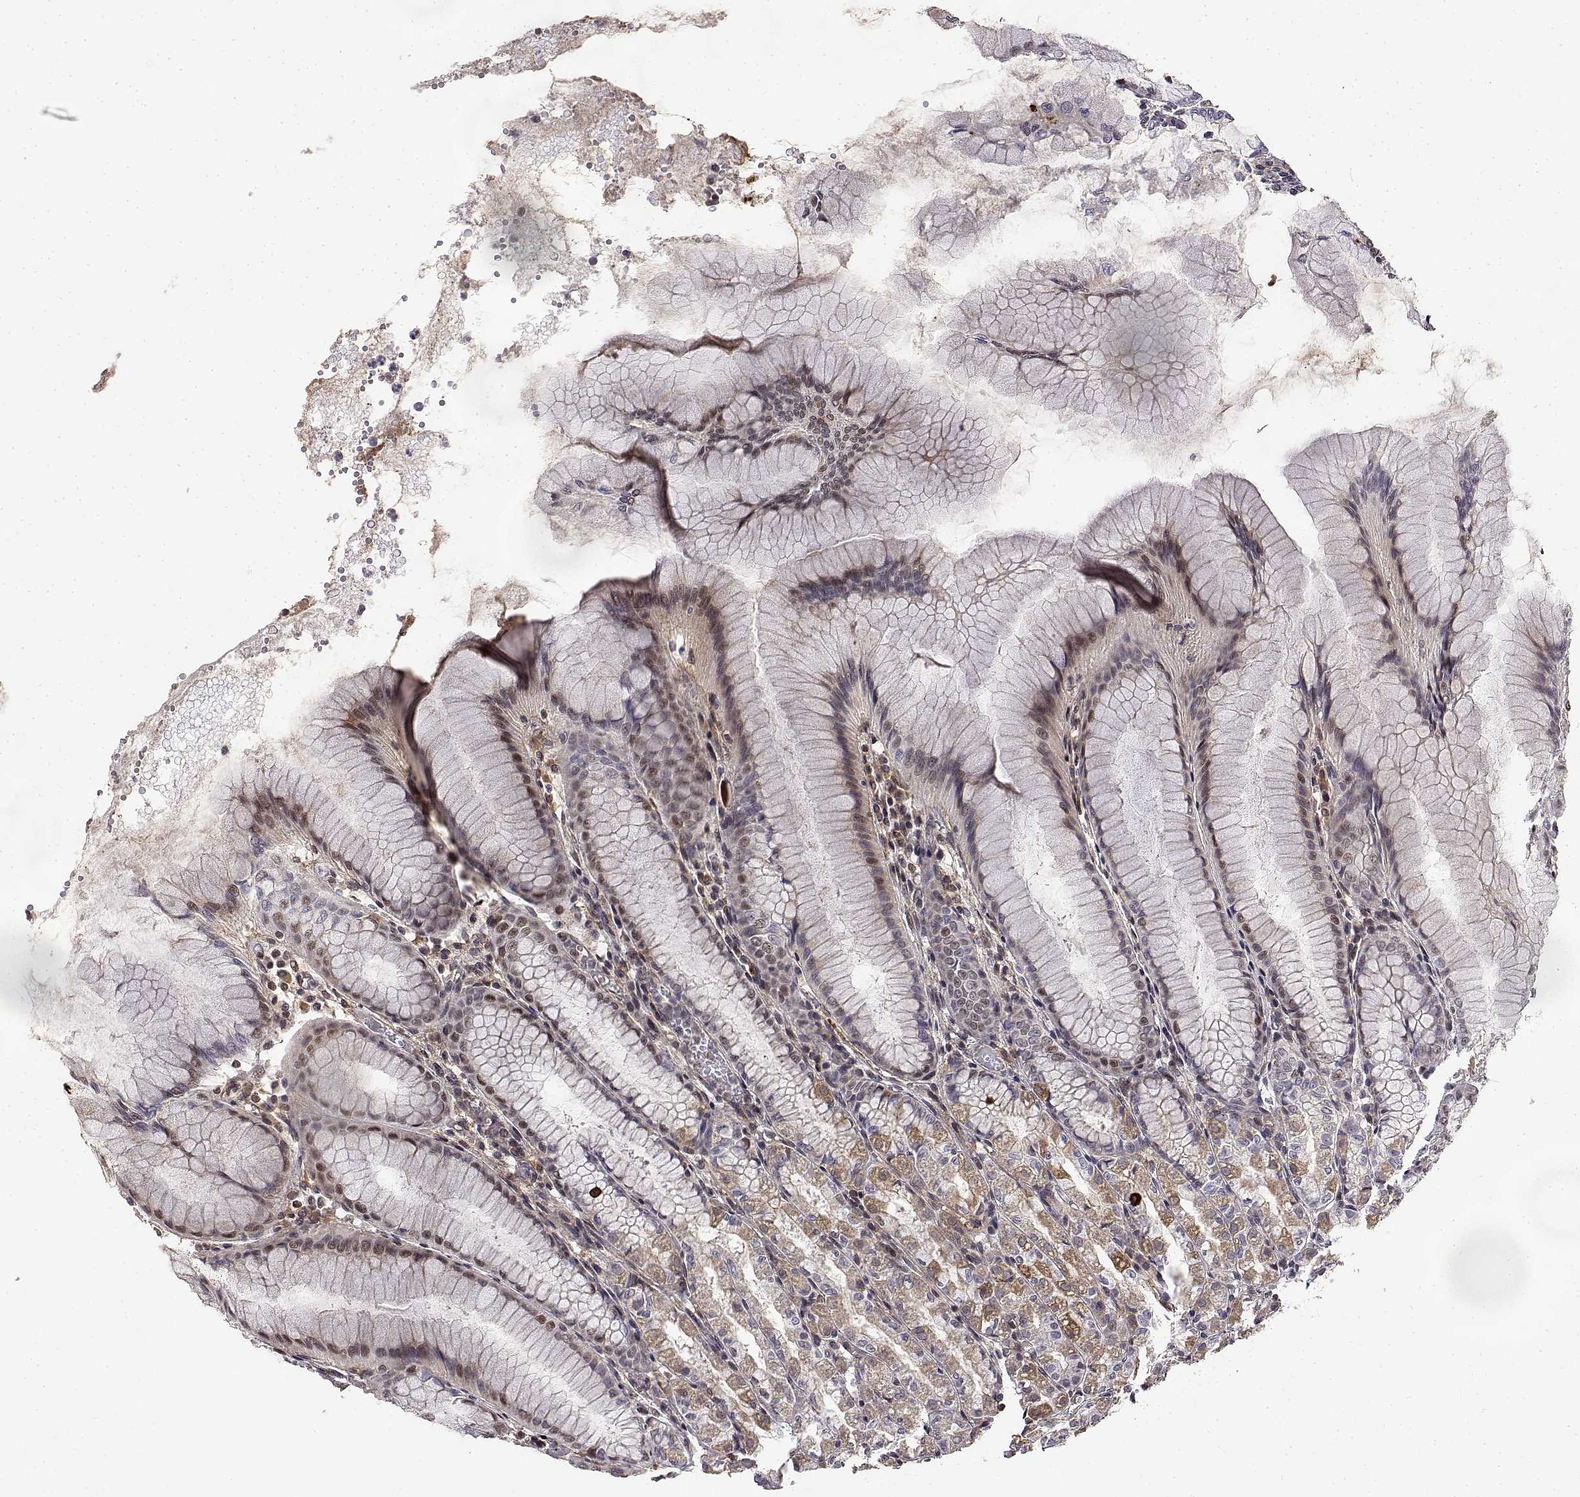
{"staining": {"intensity": "moderate", "quantity": "25%-75%", "location": "nuclear"}, "tissue": "stomach", "cell_type": "Glandular cells", "image_type": "normal", "snomed": [{"axis": "morphology", "description": "Normal tissue, NOS"}, {"axis": "topography", "description": "Stomach"}], "caption": "High-power microscopy captured an immunohistochemistry image of normal stomach, revealing moderate nuclear staining in about 25%-75% of glandular cells. (IHC, brightfield microscopy, high magnification).", "gene": "ITGA7", "patient": {"sex": "female", "age": 57}}